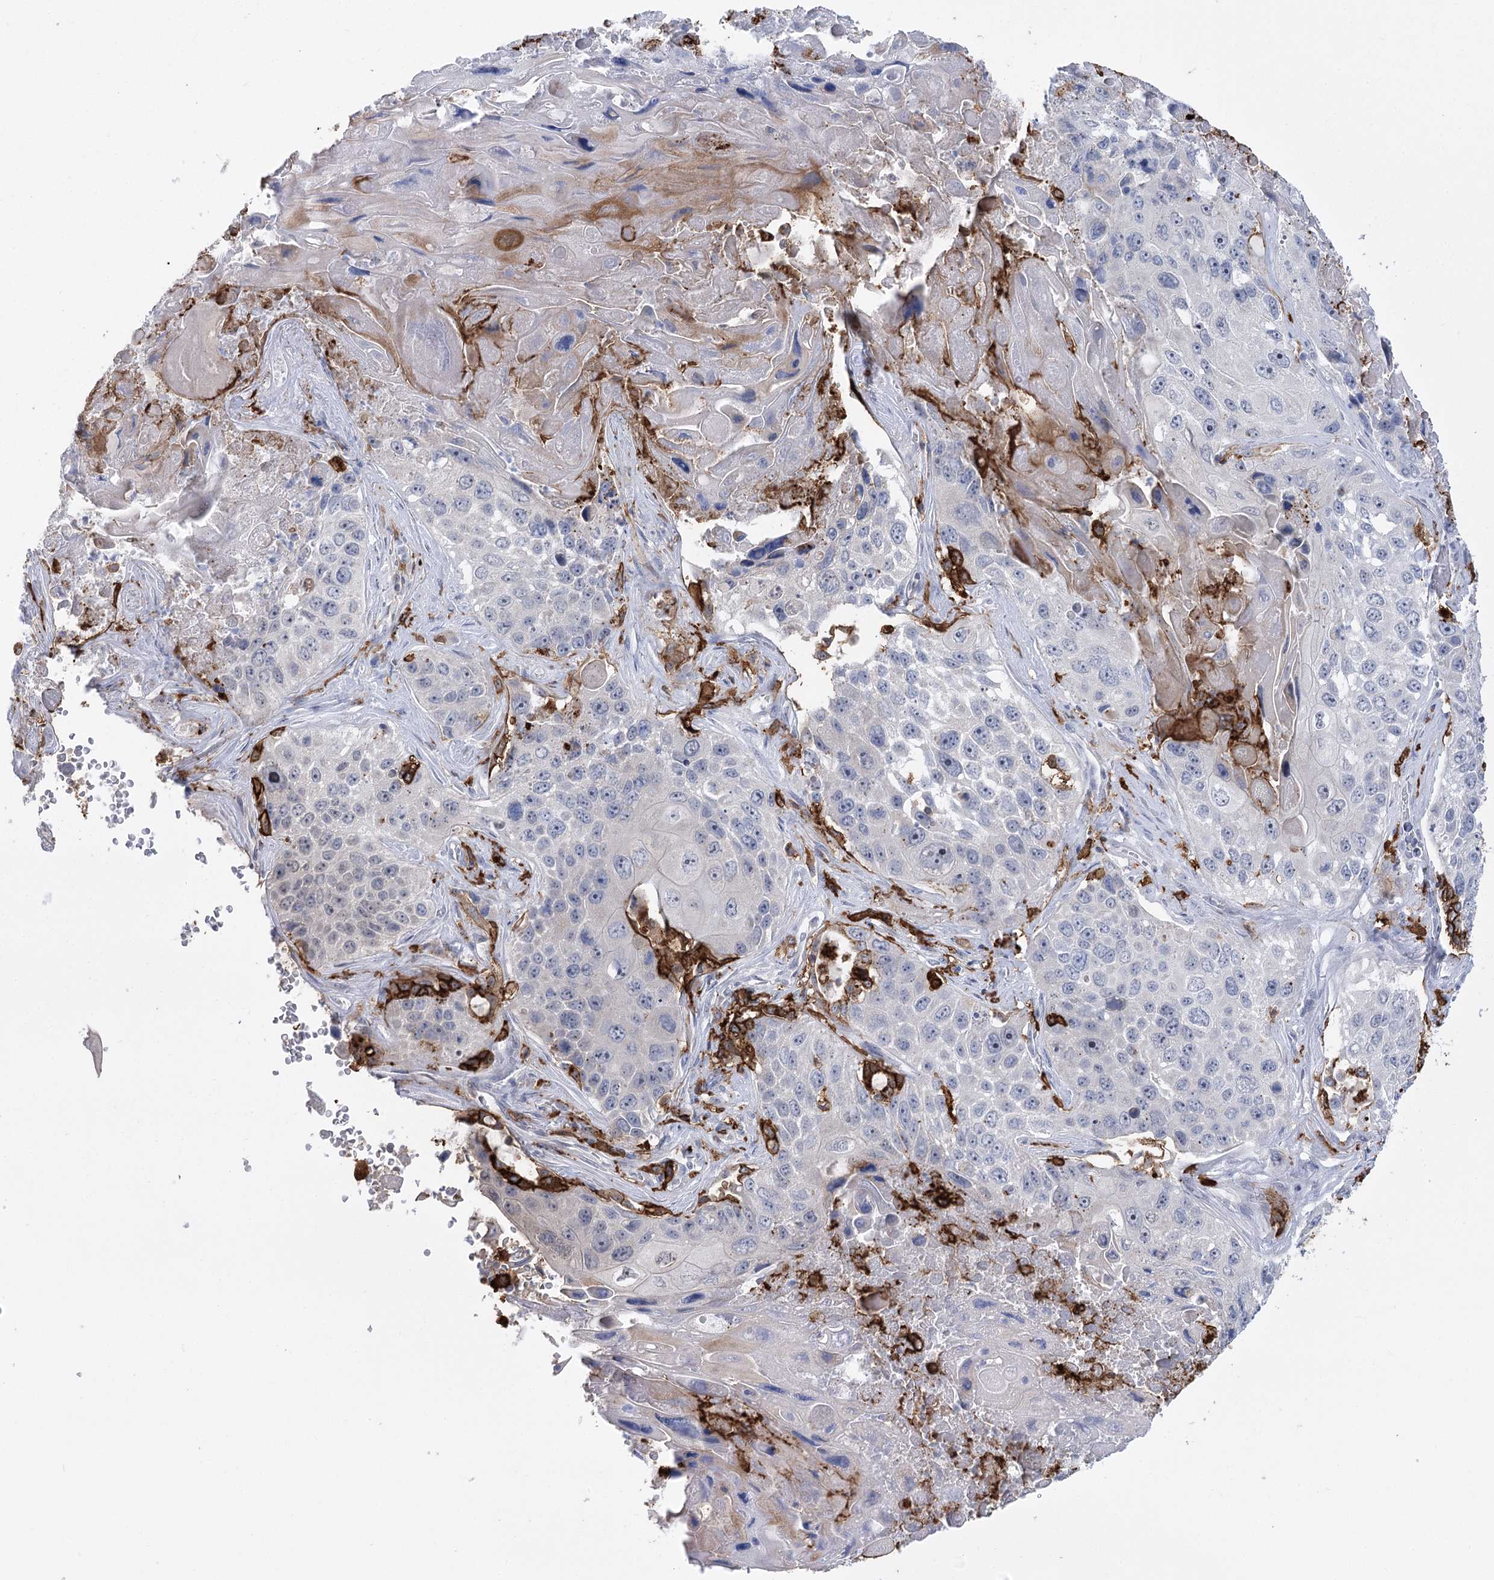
{"staining": {"intensity": "strong", "quantity": "<25%", "location": "cytoplasmic/membranous"}, "tissue": "lung cancer", "cell_type": "Tumor cells", "image_type": "cancer", "snomed": [{"axis": "morphology", "description": "Squamous cell carcinoma, NOS"}, {"axis": "topography", "description": "Lung"}], "caption": "Protein positivity by immunohistochemistry shows strong cytoplasmic/membranous staining in approximately <25% of tumor cells in lung cancer (squamous cell carcinoma). (brown staining indicates protein expression, while blue staining denotes nuclei).", "gene": "PIWIL4", "patient": {"sex": "male", "age": 61}}